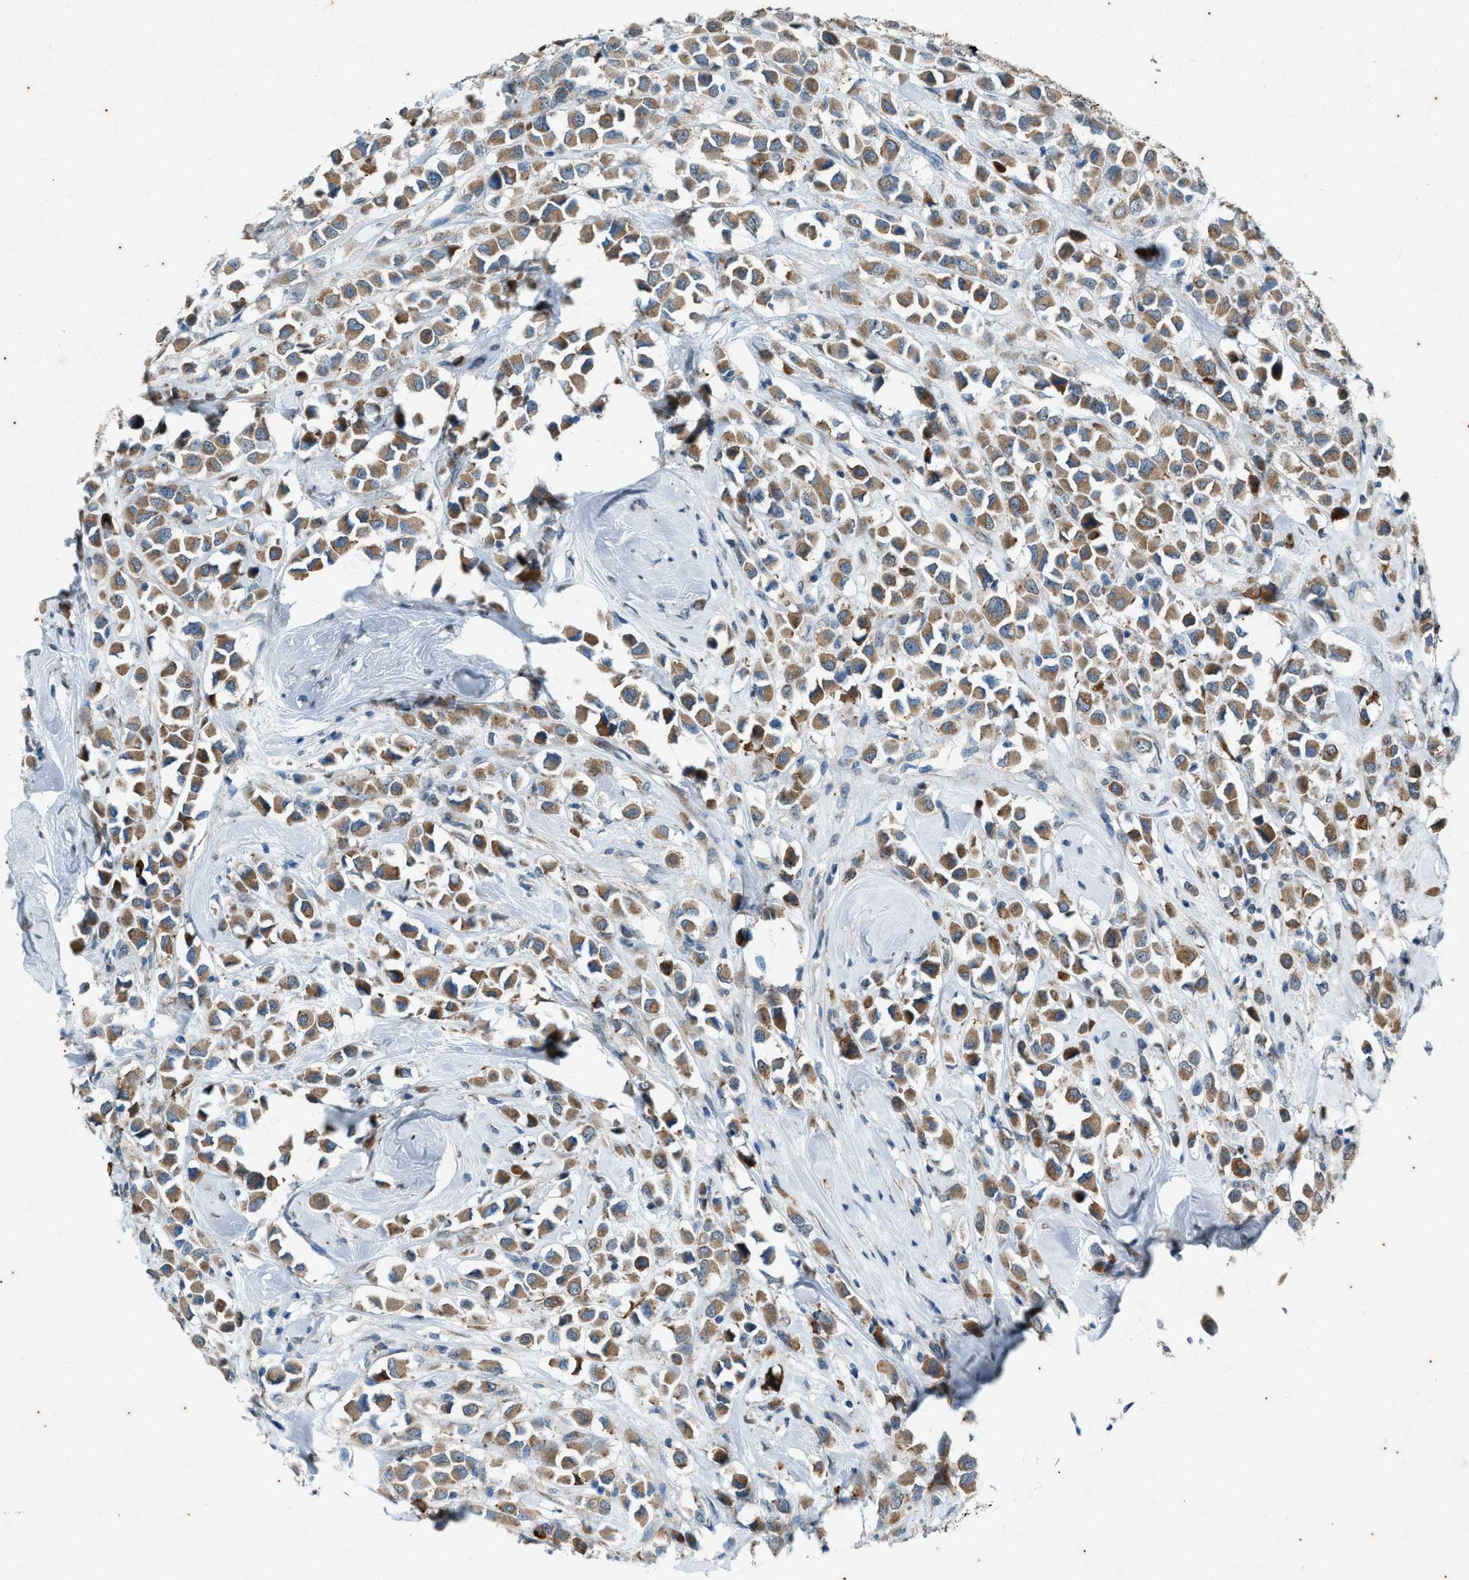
{"staining": {"intensity": "moderate", "quantity": ">75%", "location": "cytoplasmic/membranous"}, "tissue": "breast cancer", "cell_type": "Tumor cells", "image_type": "cancer", "snomed": [{"axis": "morphology", "description": "Duct carcinoma"}, {"axis": "topography", "description": "Breast"}], "caption": "Moderate cytoplasmic/membranous positivity is identified in about >75% of tumor cells in breast cancer.", "gene": "CHPF2", "patient": {"sex": "female", "age": 61}}